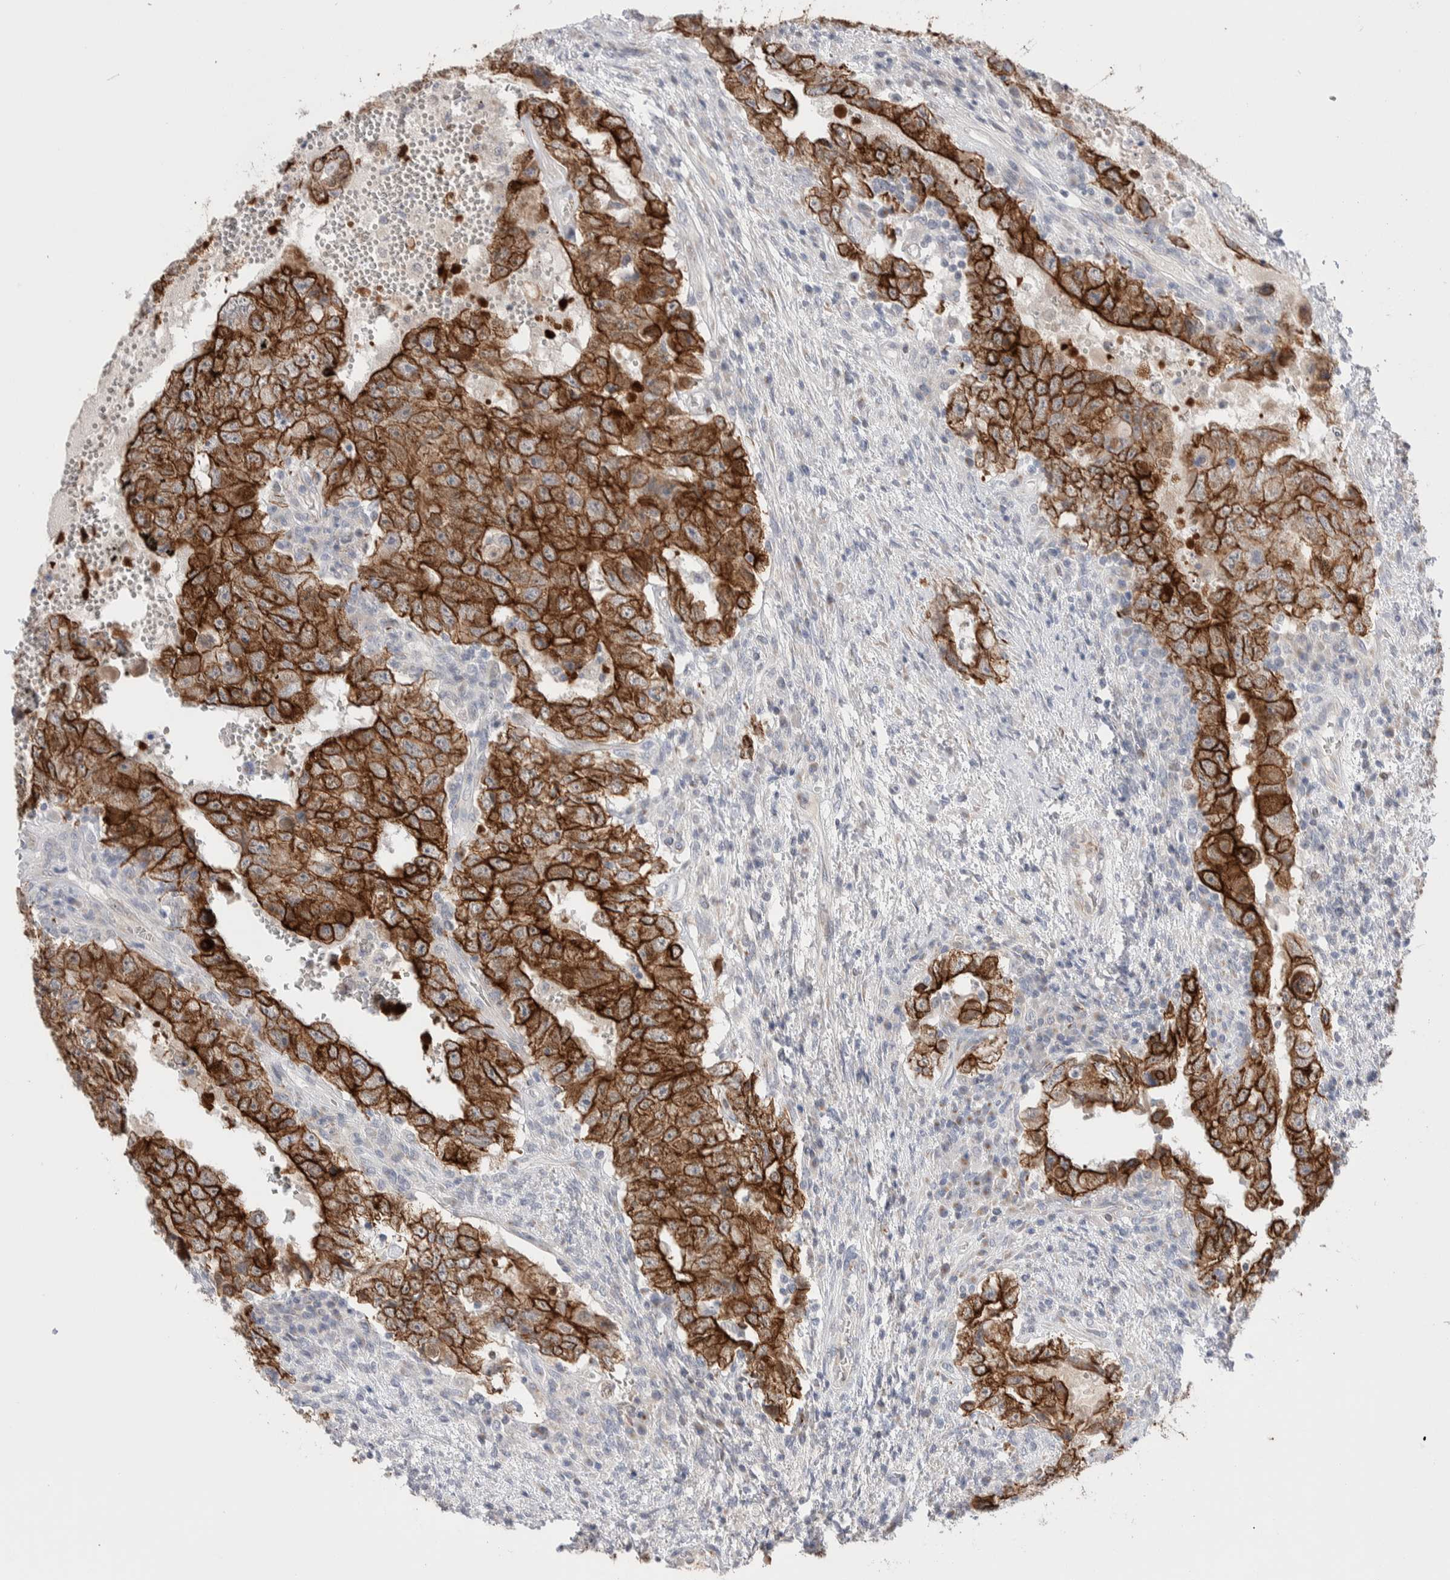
{"staining": {"intensity": "strong", "quantity": ">75%", "location": "cytoplasmic/membranous"}, "tissue": "testis cancer", "cell_type": "Tumor cells", "image_type": "cancer", "snomed": [{"axis": "morphology", "description": "Carcinoma, Embryonal, NOS"}, {"axis": "topography", "description": "Testis"}], "caption": "Embryonal carcinoma (testis) stained for a protein (brown) demonstrates strong cytoplasmic/membranous positive positivity in approximately >75% of tumor cells.", "gene": "C1orf112", "patient": {"sex": "male", "age": 26}}